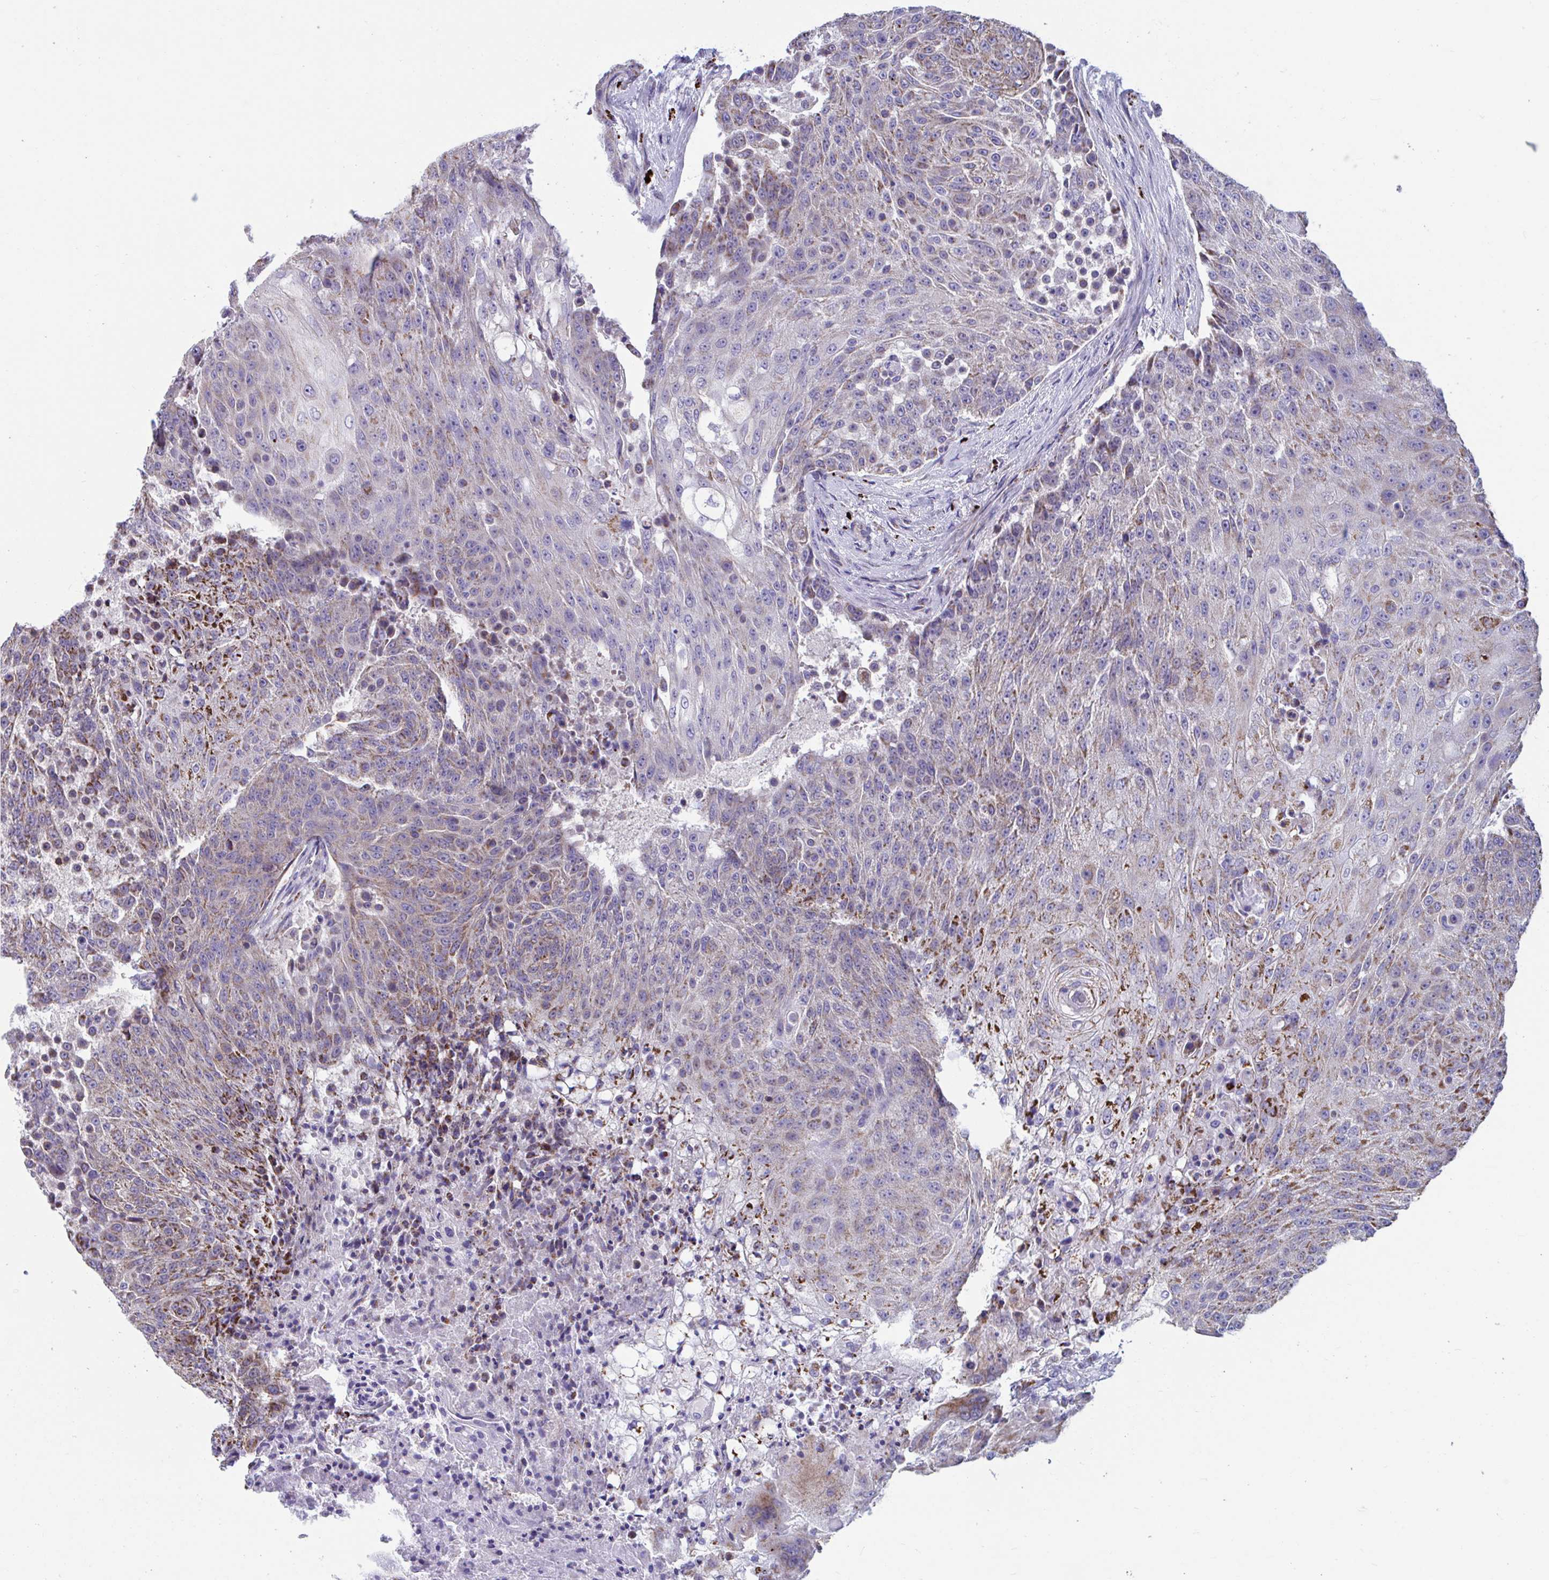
{"staining": {"intensity": "moderate", "quantity": ">75%", "location": "cytoplasmic/membranous"}, "tissue": "urothelial cancer", "cell_type": "Tumor cells", "image_type": "cancer", "snomed": [{"axis": "morphology", "description": "Urothelial carcinoma, High grade"}, {"axis": "topography", "description": "Urinary bladder"}], "caption": "Human urothelial cancer stained for a protein (brown) displays moderate cytoplasmic/membranous positive expression in about >75% of tumor cells.", "gene": "OR13A1", "patient": {"sex": "female", "age": 63}}